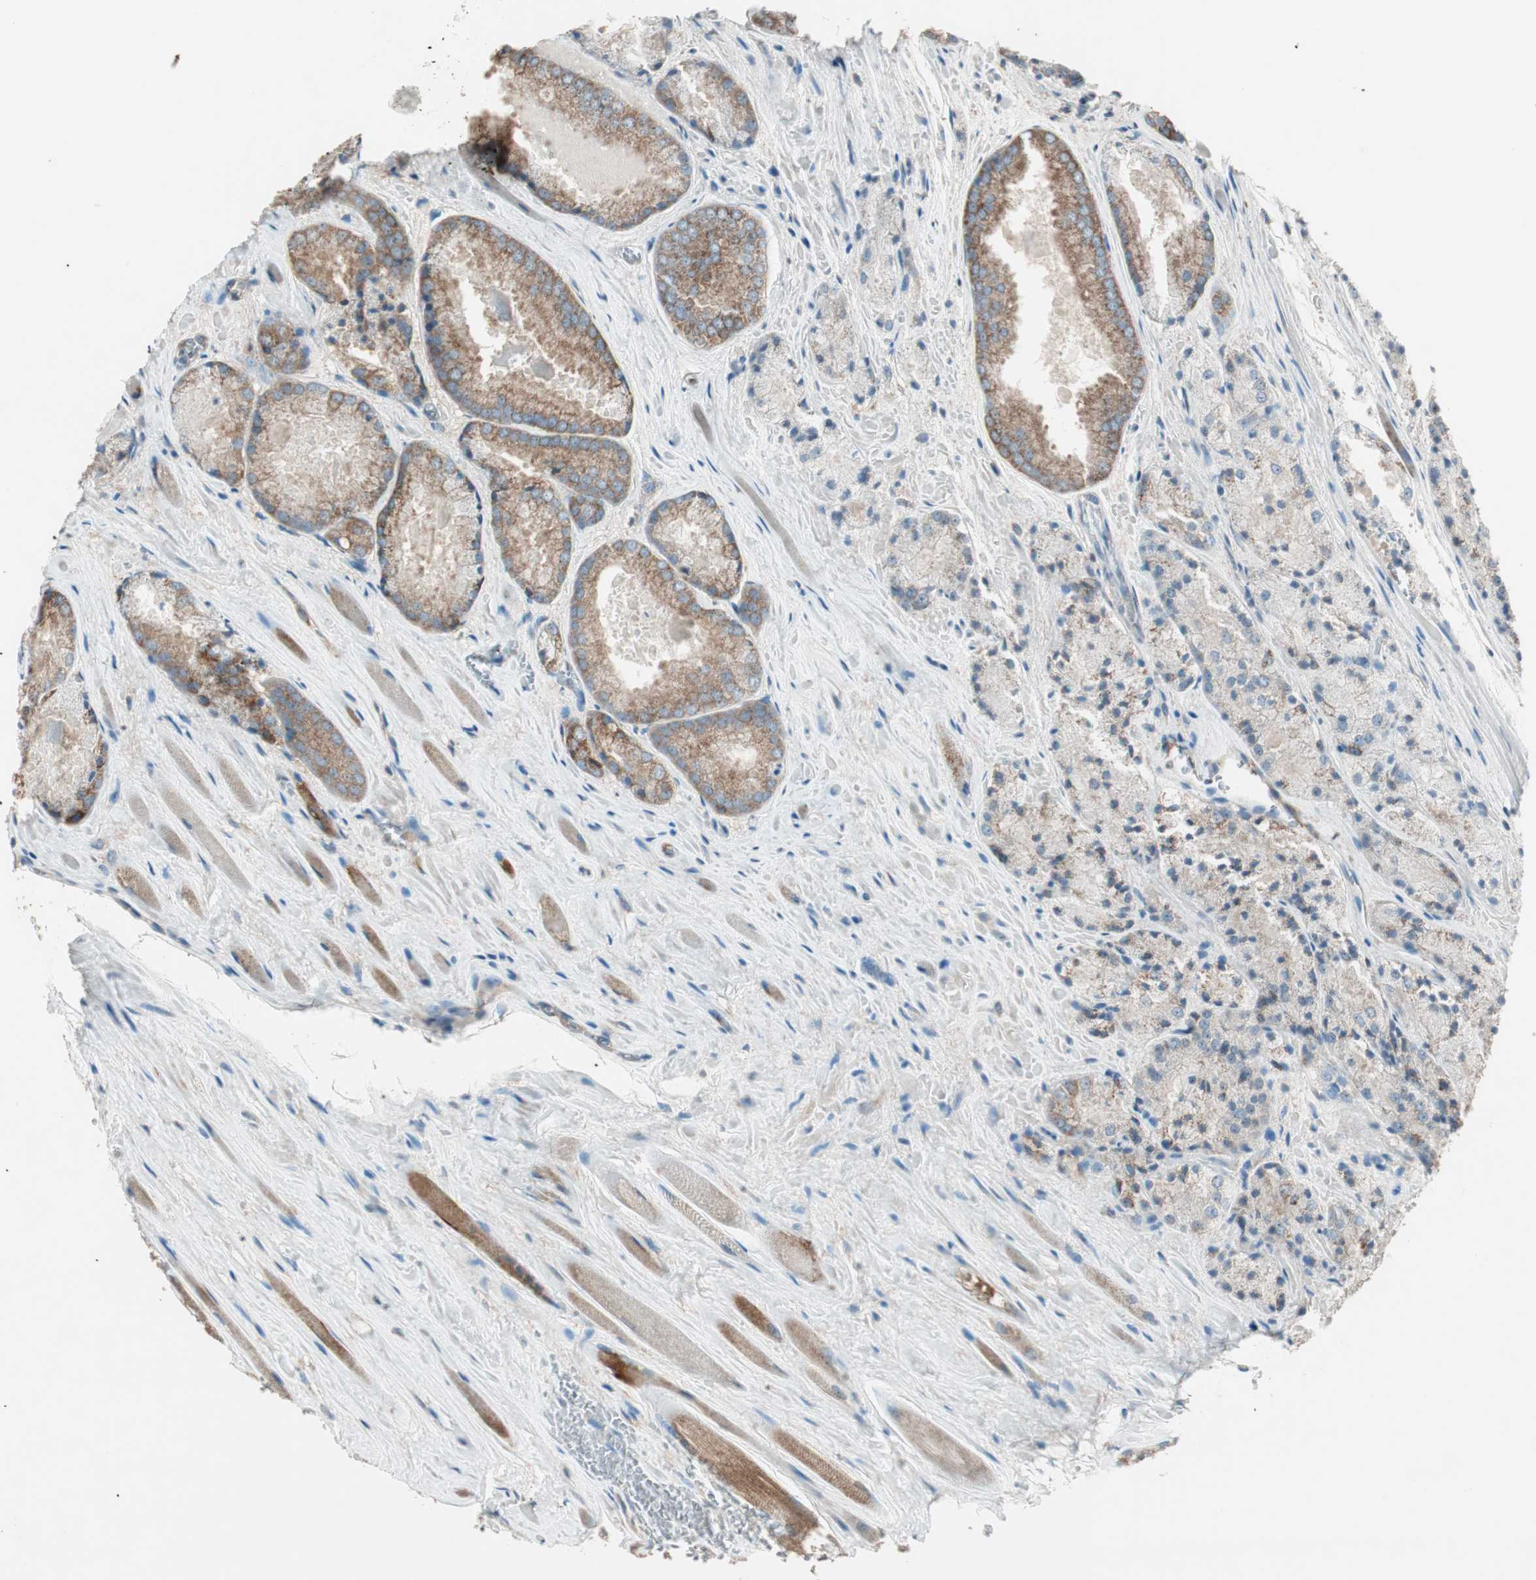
{"staining": {"intensity": "moderate", "quantity": ">75%", "location": "cytoplasmic/membranous"}, "tissue": "prostate cancer", "cell_type": "Tumor cells", "image_type": "cancer", "snomed": [{"axis": "morphology", "description": "Adenocarcinoma, Low grade"}, {"axis": "topography", "description": "Prostate"}], "caption": "Protein staining exhibits moderate cytoplasmic/membranous staining in about >75% of tumor cells in prostate cancer.", "gene": "CC2D1A", "patient": {"sex": "male", "age": 64}}